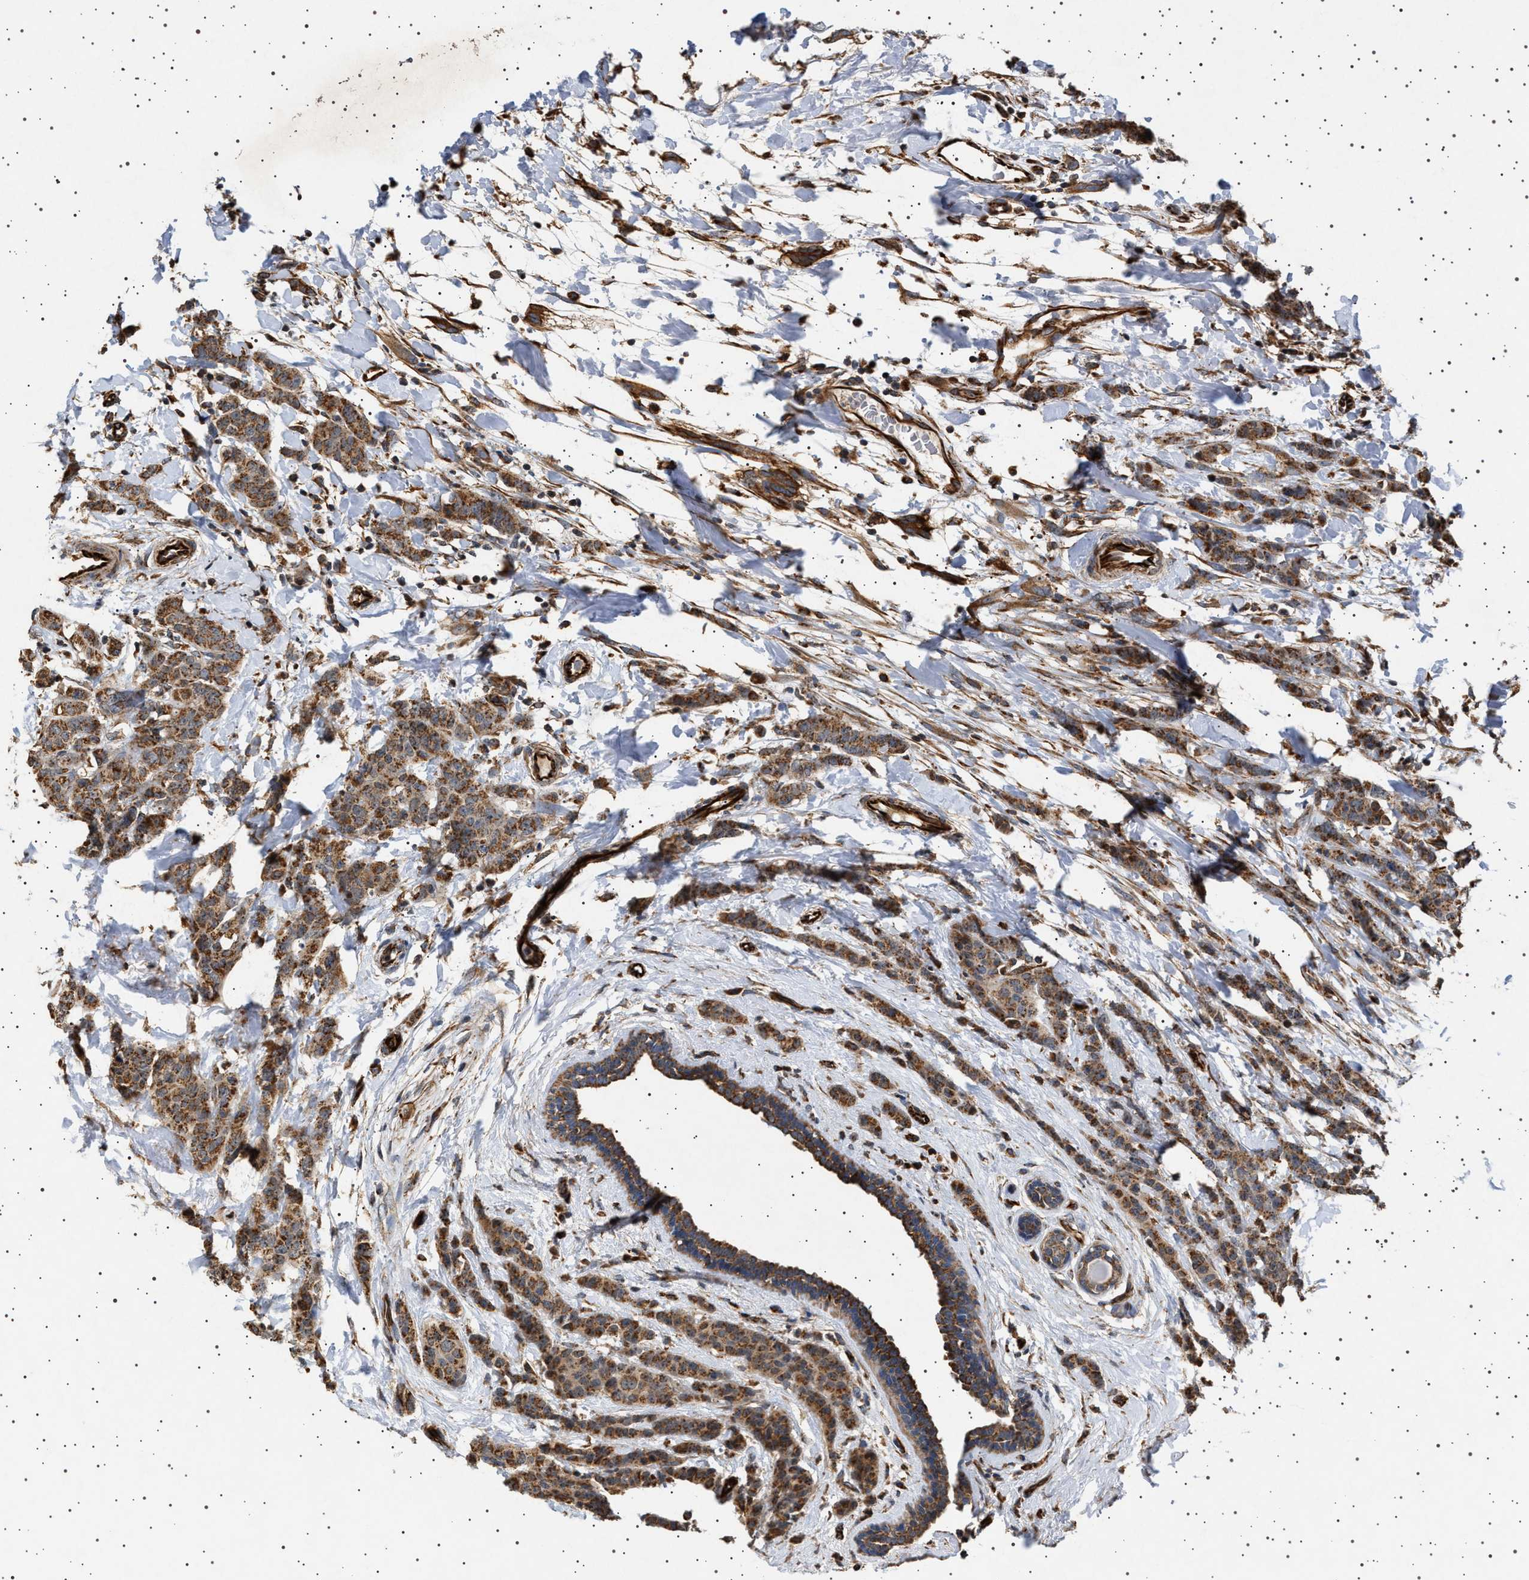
{"staining": {"intensity": "moderate", "quantity": ">75%", "location": "cytoplasmic/membranous"}, "tissue": "breast cancer", "cell_type": "Tumor cells", "image_type": "cancer", "snomed": [{"axis": "morphology", "description": "Normal tissue, NOS"}, {"axis": "morphology", "description": "Duct carcinoma"}, {"axis": "topography", "description": "Breast"}], "caption": "This histopathology image reveals immunohistochemistry staining of human infiltrating ductal carcinoma (breast), with medium moderate cytoplasmic/membranous expression in about >75% of tumor cells.", "gene": "TRUB2", "patient": {"sex": "female", "age": 40}}